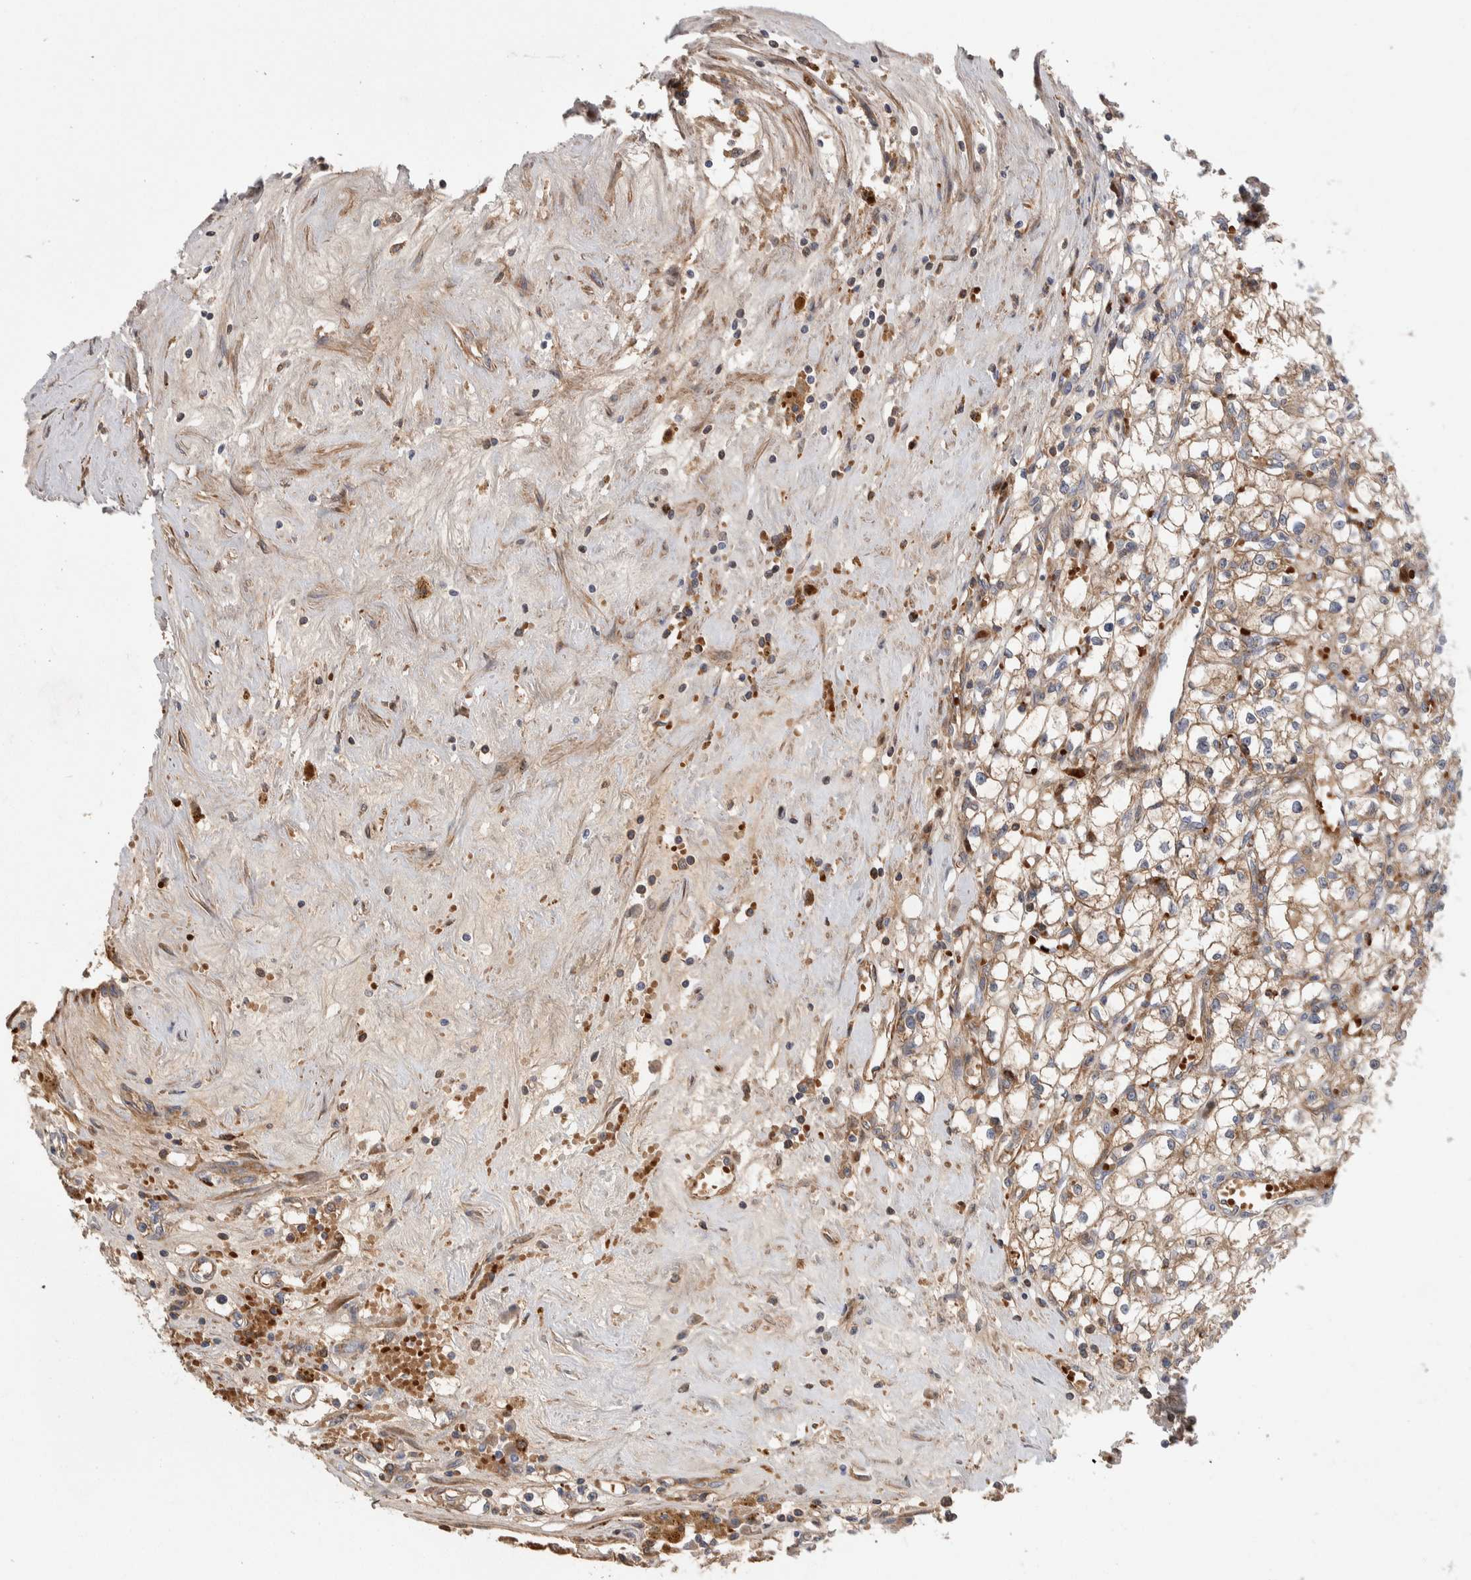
{"staining": {"intensity": "moderate", "quantity": "25%-75%", "location": "cytoplasmic/membranous"}, "tissue": "renal cancer", "cell_type": "Tumor cells", "image_type": "cancer", "snomed": [{"axis": "morphology", "description": "Adenocarcinoma, NOS"}, {"axis": "topography", "description": "Kidney"}], "caption": "IHC micrograph of human renal cancer (adenocarcinoma) stained for a protein (brown), which shows medium levels of moderate cytoplasmic/membranous staining in approximately 25%-75% of tumor cells.", "gene": "PSMG3", "patient": {"sex": "male", "age": 56}}